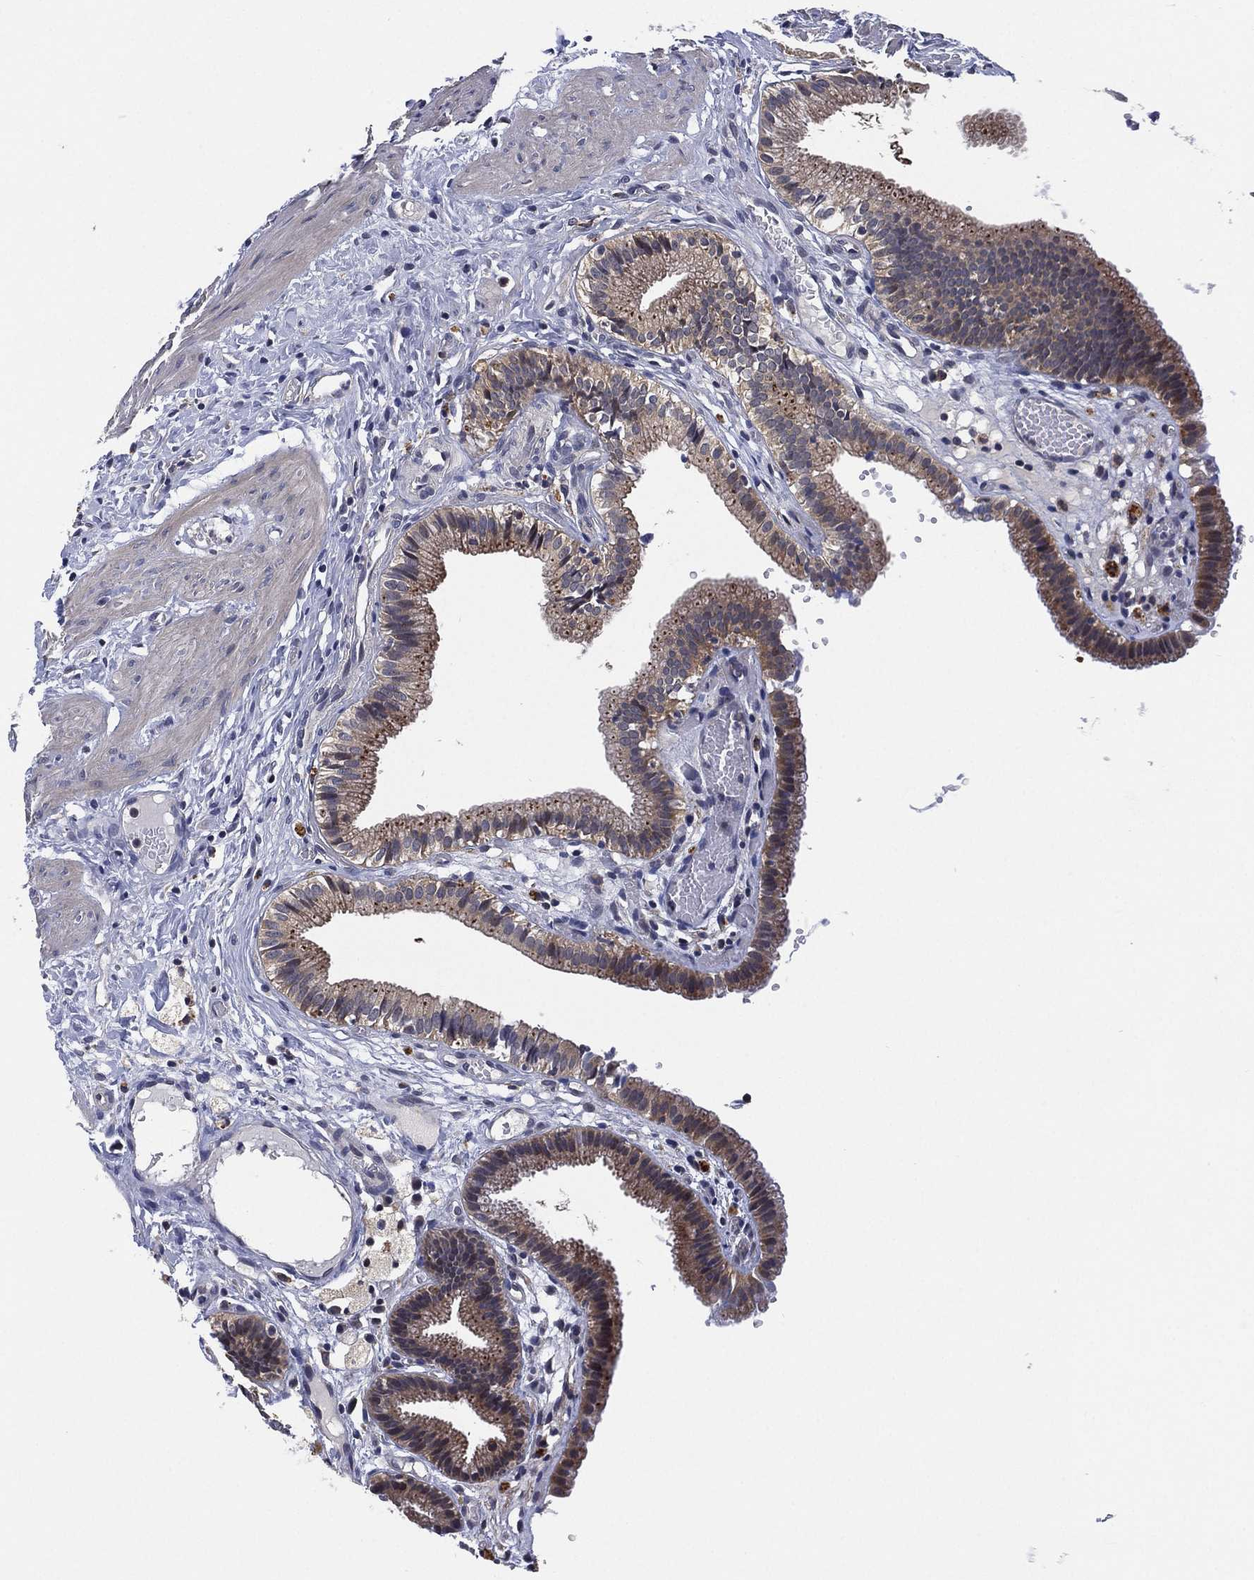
{"staining": {"intensity": "moderate", "quantity": "25%-75%", "location": "cytoplasmic/membranous"}, "tissue": "gallbladder", "cell_type": "Glandular cells", "image_type": "normal", "snomed": [{"axis": "morphology", "description": "Normal tissue, NOS"}, {"axis": "topography", "description": "Gallbladder"}], "caption": "Immunohistochemical staining of benign human gallbladder demonstrates moderate cytoplasmic/membranous protein expression in approximately 25%-75% of glandular cells.", "gene": "SELENOO", "patient": {"sex": "female", "age": 24}}